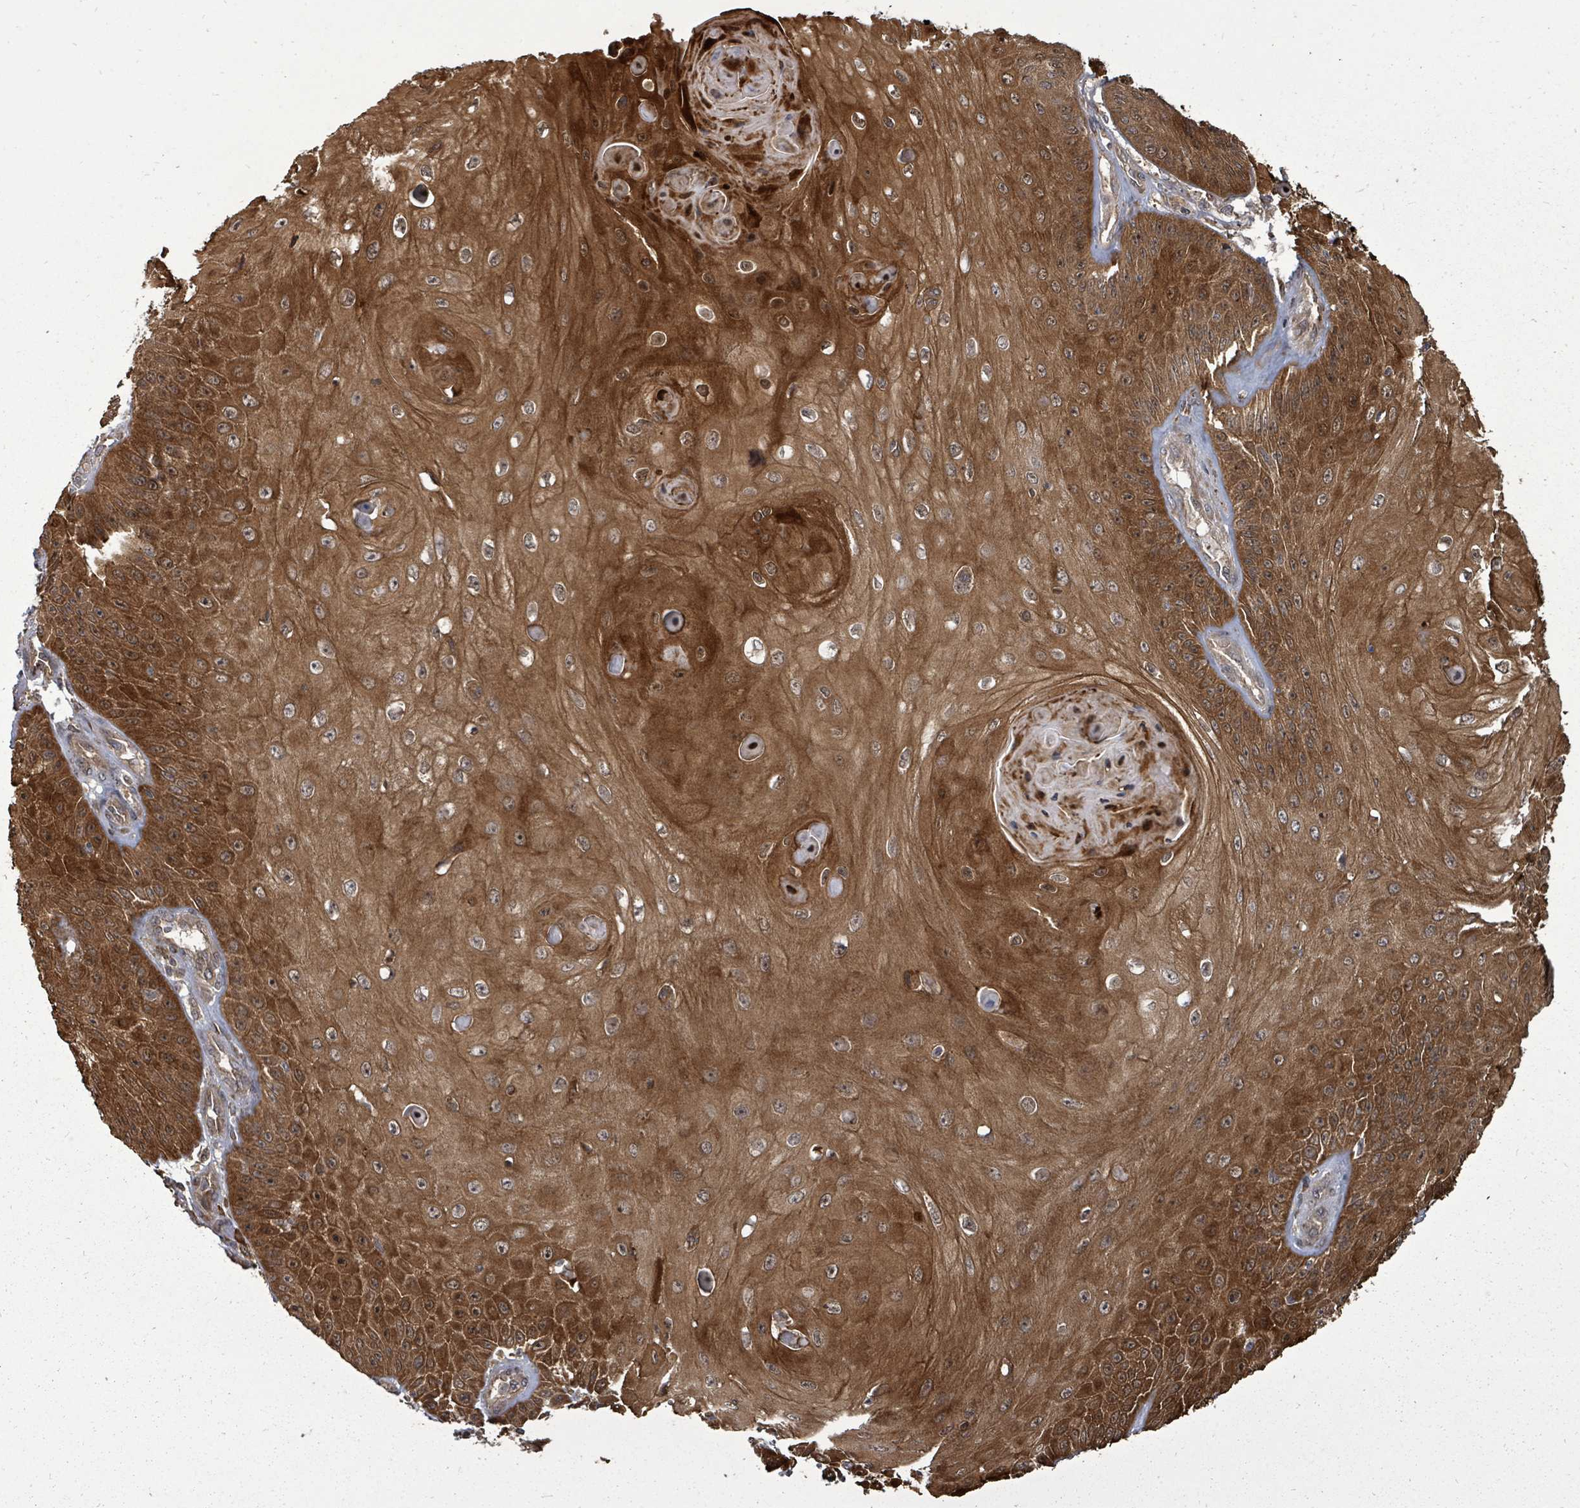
{"staining": {"intensity": "strong", "quantity": ">75%", "location": "cytoplasmic/membranous"}, "tissue": "skin cancer", "cell_type": "Tumor cells", "image_type": "cancer", "snomed": [{"axis": "morphology", "description": "Squamous cell carcinoma, NOS"}, {"axis": "topography", "description": "Skin"}], "caption": "Human squamous cell carcinoma (skin) stained with a protein marker demonstrates strong staining in tumor cells.", "gene": "EIF3C", "patient": {"sex": "male", "age": 70}}